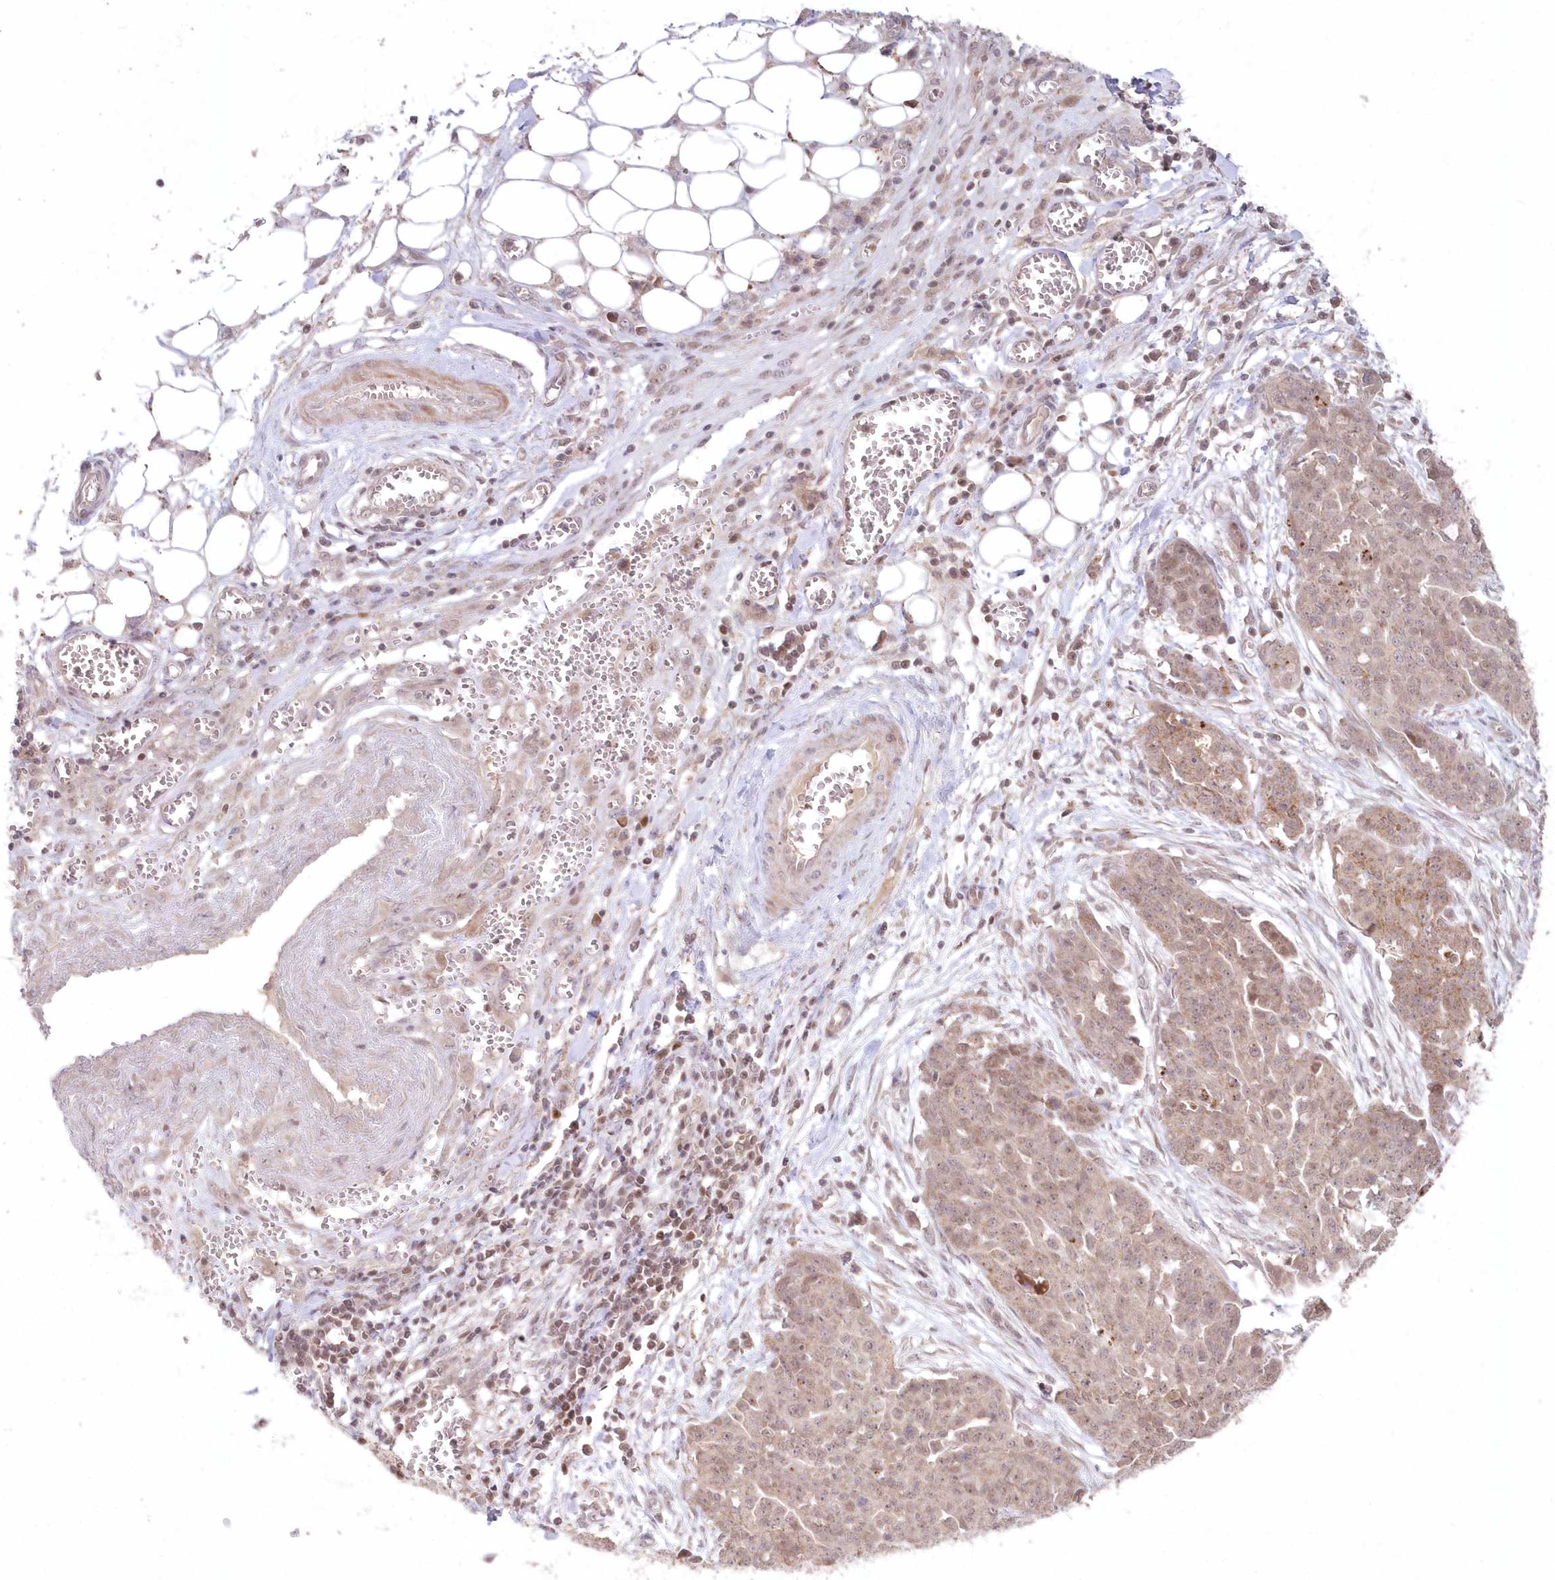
{"staining": {"intensity": "weak", "quantity": "25%-75%", "location": "nuclear"}, "tissue": "ovarian cancer", "cell_type": "Tumor cells", "image_type": "cancer", "snomed": [{"axis": "morphology", "description": "Cystadenocarcinoma, serous, NOS"}, {"axis": "topography", "description": "Soft tissue"}, {"axis": "topography", "description": "Ovary"}], "caption": "Ovarian serous cystadenocarcinoma stained for a protein (brown) exhibits weak nuclear positive expression in about 25%-75% of tumor cells.", "gene": "ASCC1", "patient": {"sex": "female", "age": 57}}